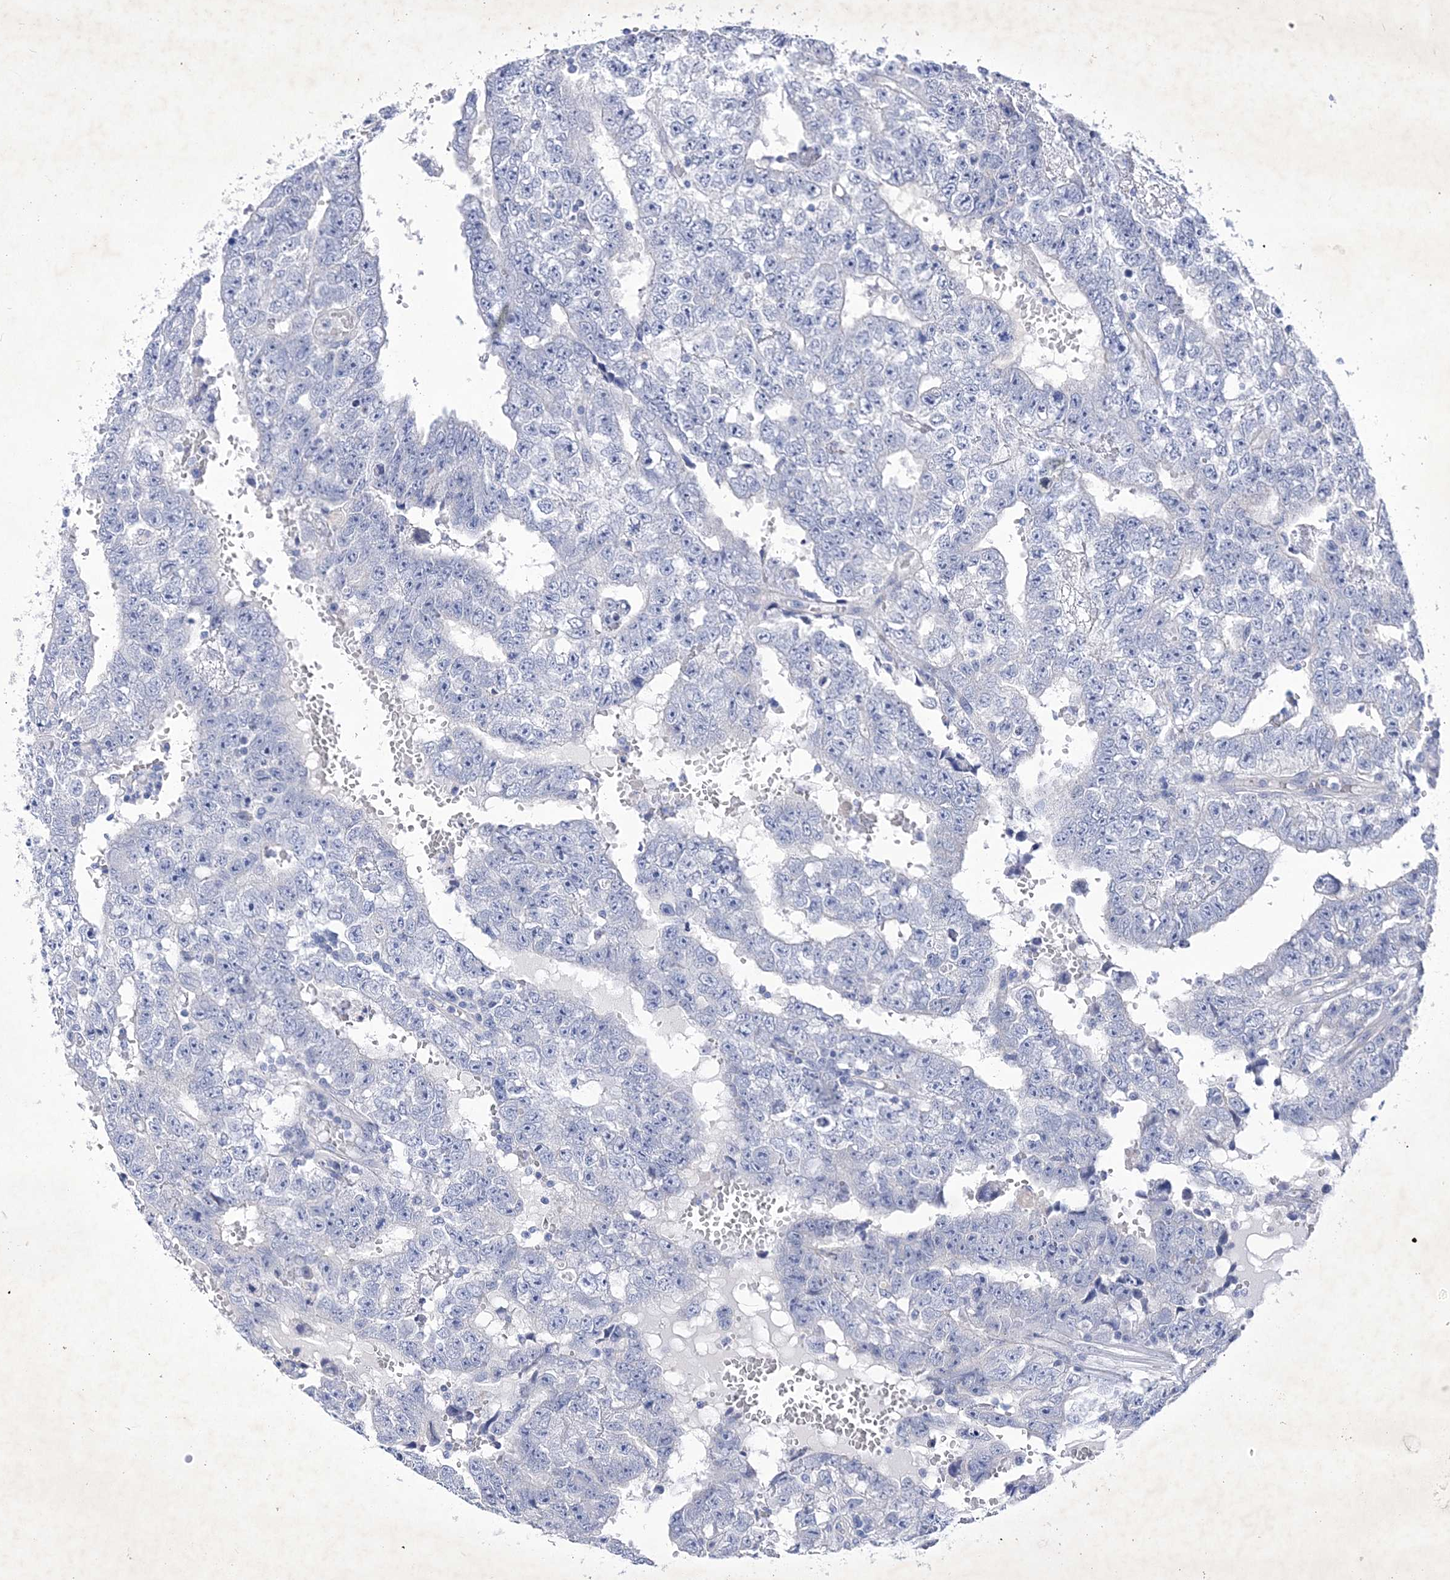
{"staining": {"intensity": "negative", "quantity": "none", "location": "none"}, "tissue": "testis cancer", "cell_type": "Tumor cells", "image_type": "cancer", "snomed": [{"axis": "morphology", "description": "Carcinoma, Embryonal, NOS"}, {"axis": "topography", "description": "Testis"}], "caption": "High power microscopy photomicrograph of an immunohistochemistry photomicrograph of testis cancer, revealing no significant staining in tumor cells. Brightfield microscopy of IHC stained with DAB (brown) and hematoxylin (blue), captured at high magnification.", "gene": "GPN1", "patient": {"sex": "male", "age": 25}}